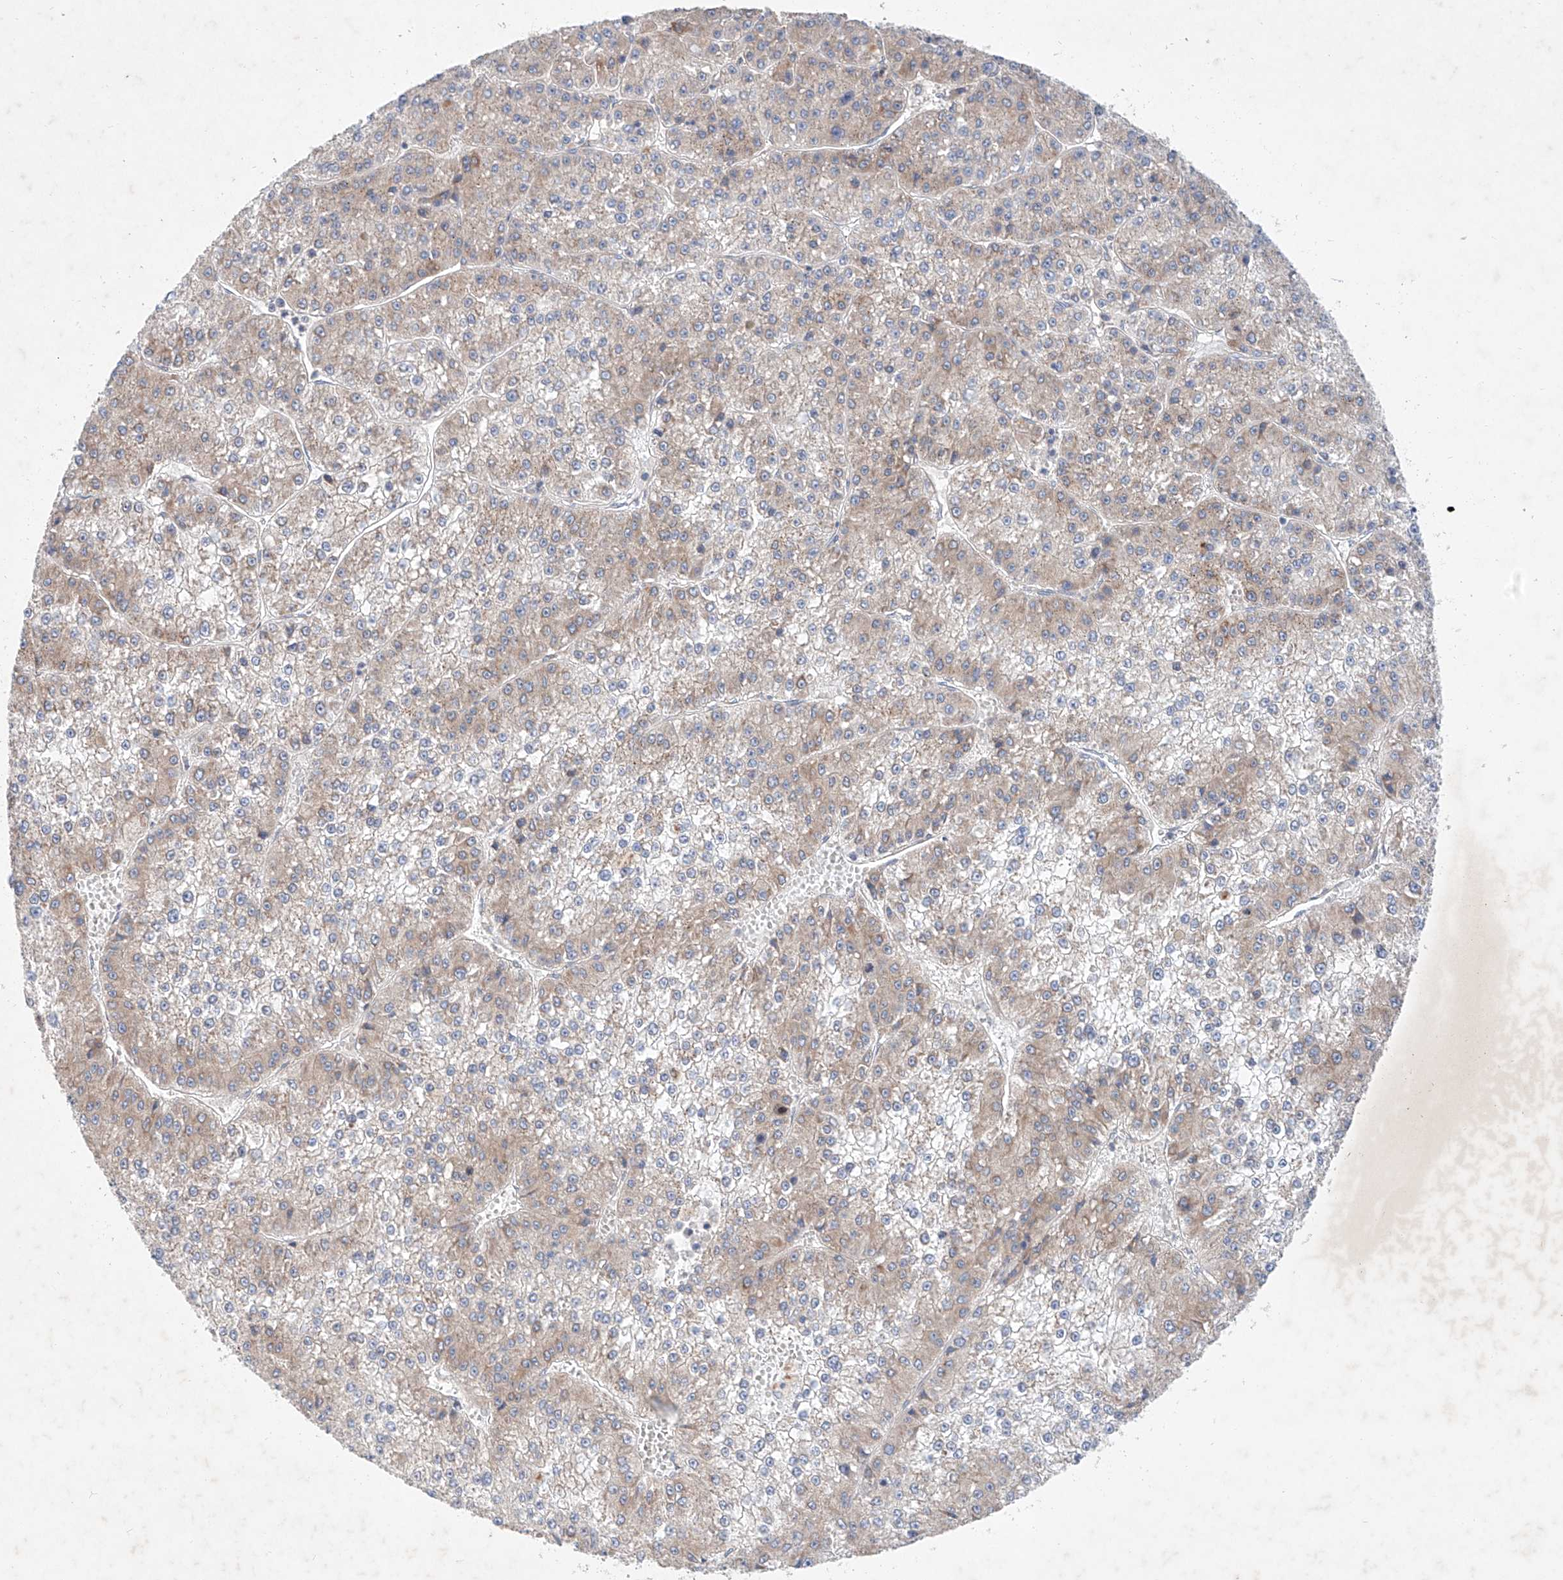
{"staining": {"intensity": "weak", "quantity": "25%-75%", "location": "cytoplasmic/membranous"}, "tissue": "liver cancer", "cell_type": "Tumor cells", "image_type": "cancer", "snomed": [{"axis": "morphology", "description": "Carcinoma, Hepatocellular, NOS"}, {"axis": "topography", "description": "Liver"}], "caption": "Immunohistochemical staining of liver cancer (hepatocellular carcinoma) exhibits weak cytoplasmic/membranous protein expression in about 25%-75% of tumor cells.", "gene": "FASTK", "patient": {"sex": "female", "age": 73}}